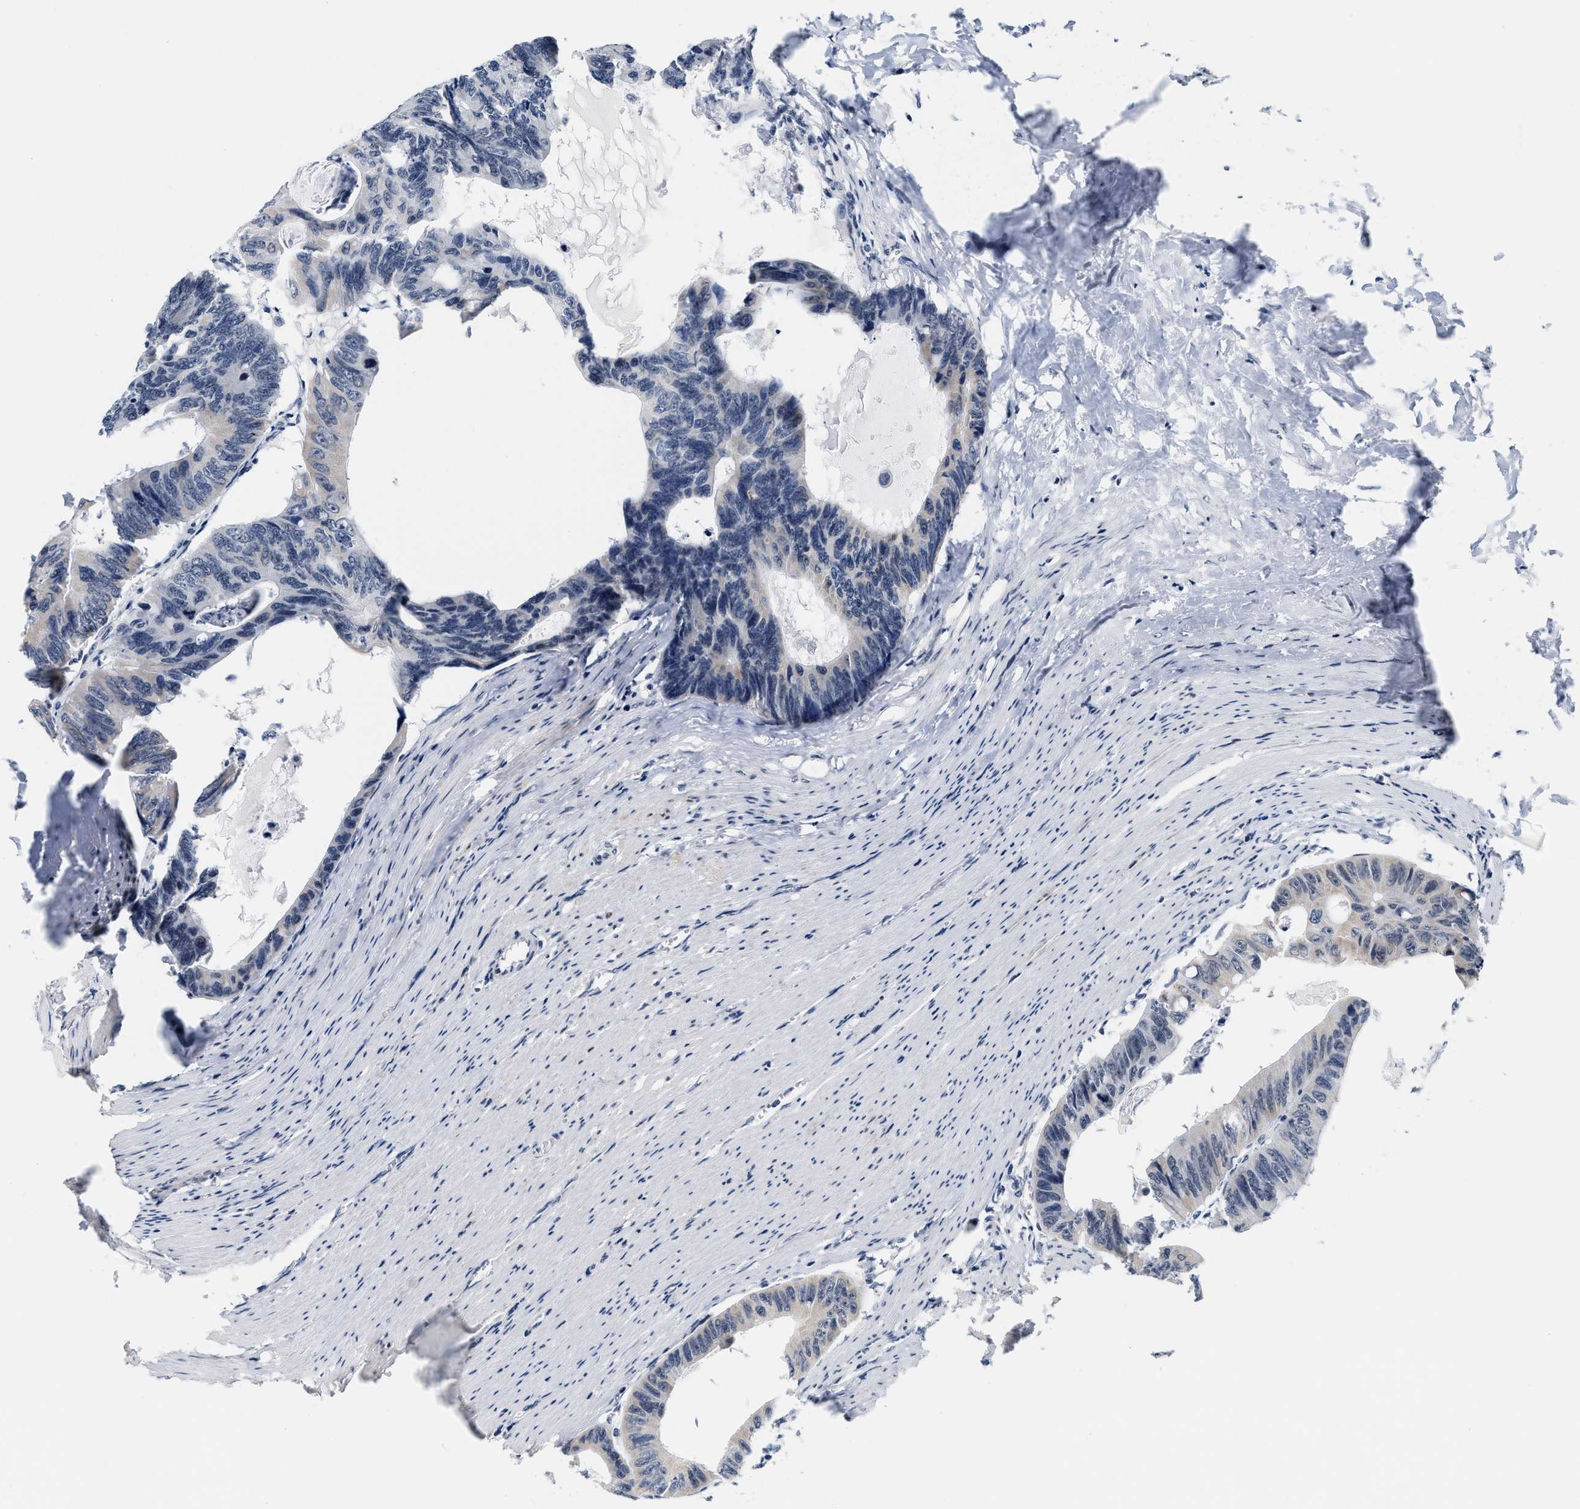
{"staining": {"intensity": "negative", "quantity": "none", "location": "none"}, "tissue": "colorectal cancer", "cell_type": "Tumor cells", "image_type": "cancer", "snomed": [{"axis": "morphology", "description": "Adenocarcinoma, NOS"}, {"axis": "topography", "description": "Colon"}], "caption": "High magnification brightfield microscopy of colorectal cancer stained with DAB (brown) and counterstained with hematoxylin (blue): tumor cells show no significant expression.", "gene": "ANKRD6", "patient": {"sex": "female", "age": 55}}